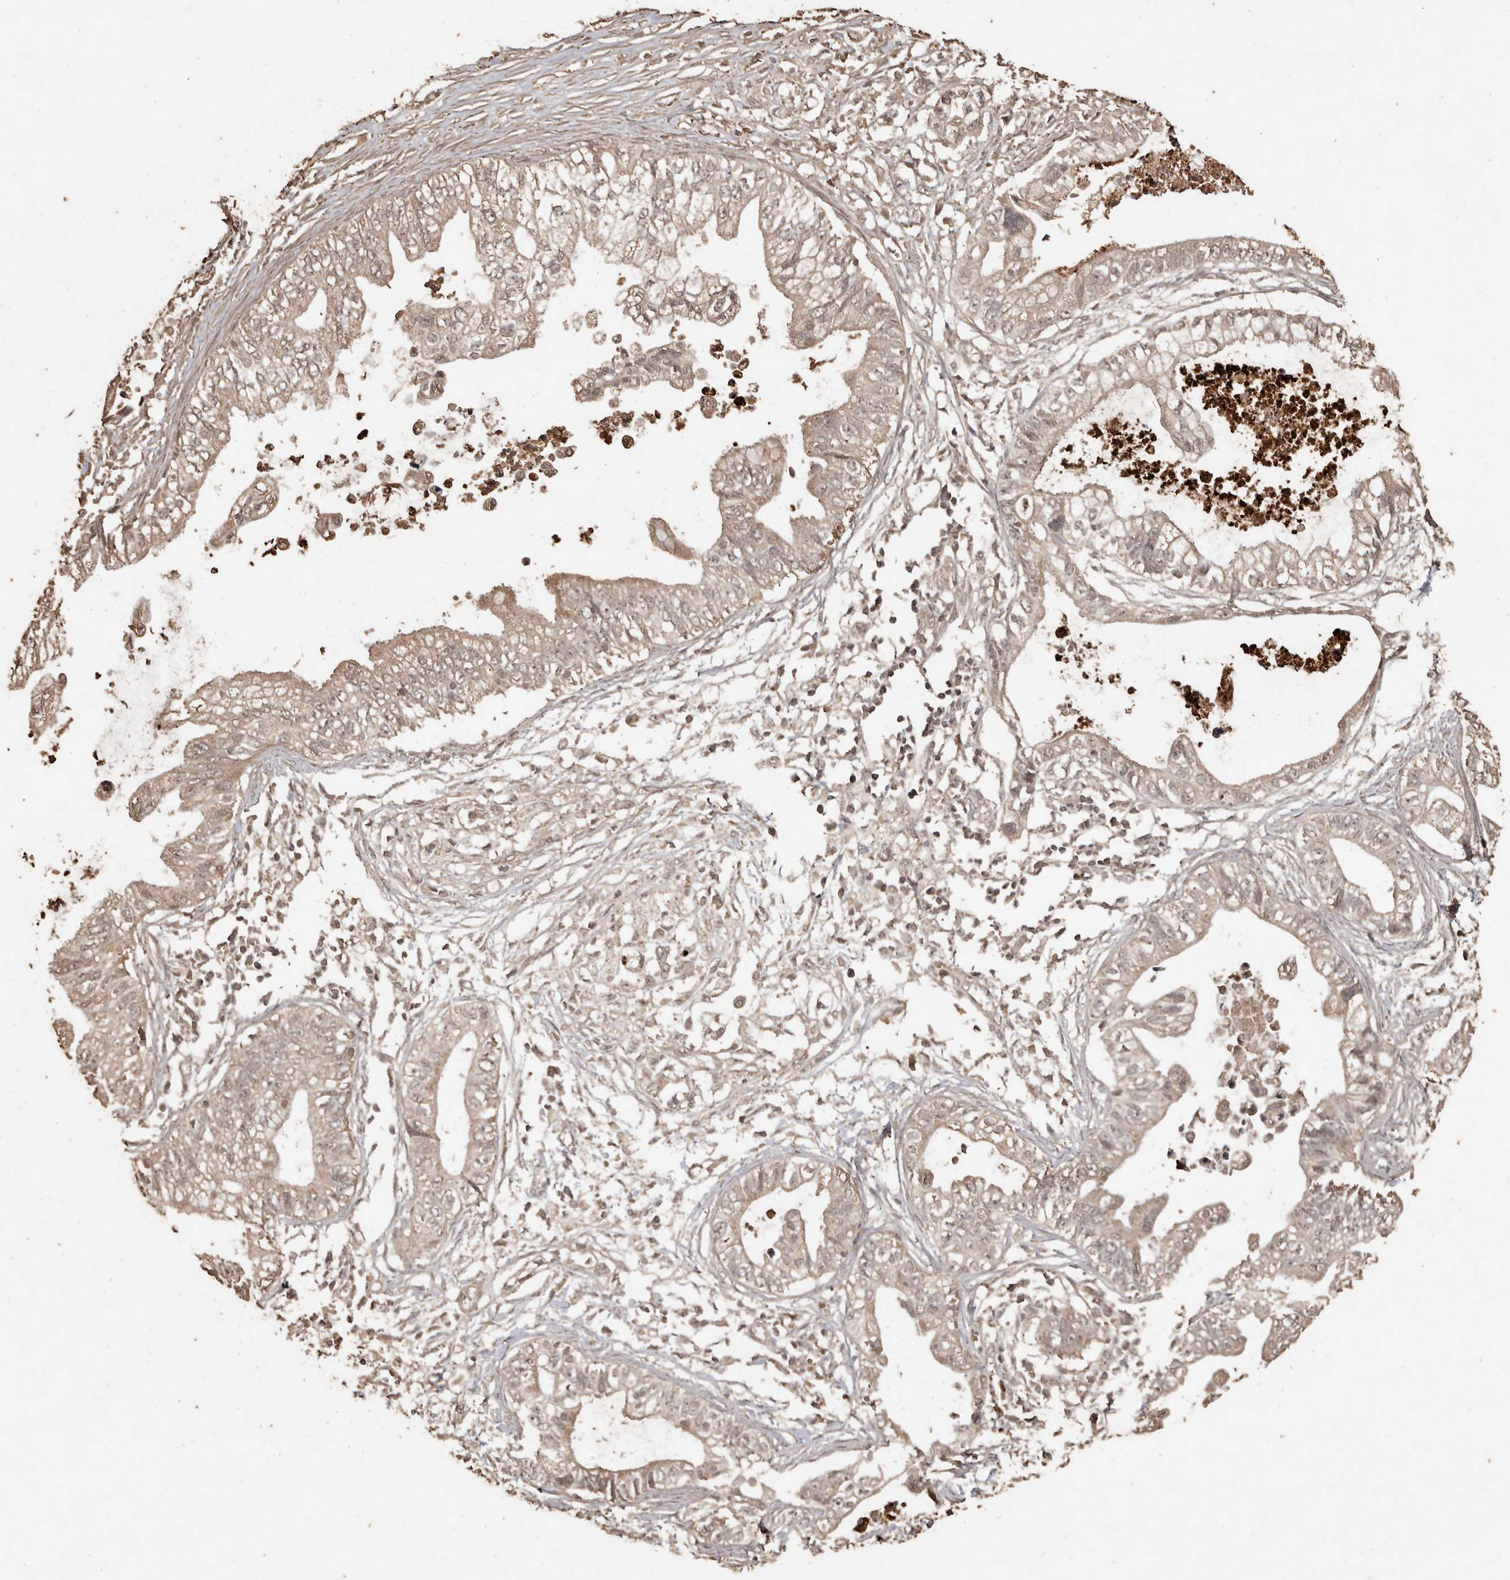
{"staining": {"intensity": "weak", "quantity": "25%-75%", "location": "cytoplasmic/membranous"}, "tissue": "pancreatic cancer", "cell_type": "Tumor cells", "image_type": "cancer", "snomed": [{"axis": "morphology", "description": "Adenocarcinoma, NOS"}, {"axis": "topography", "description": "Pancreas"}], "caption": "Protein expression analysis of pancreatic adenocarcinoma reveals weak cytoplasmic/membranous staining in about 25%-75% of tumor cells.", "gene": "PKDCC", "patient": {"sex": "male", "age": 56}}